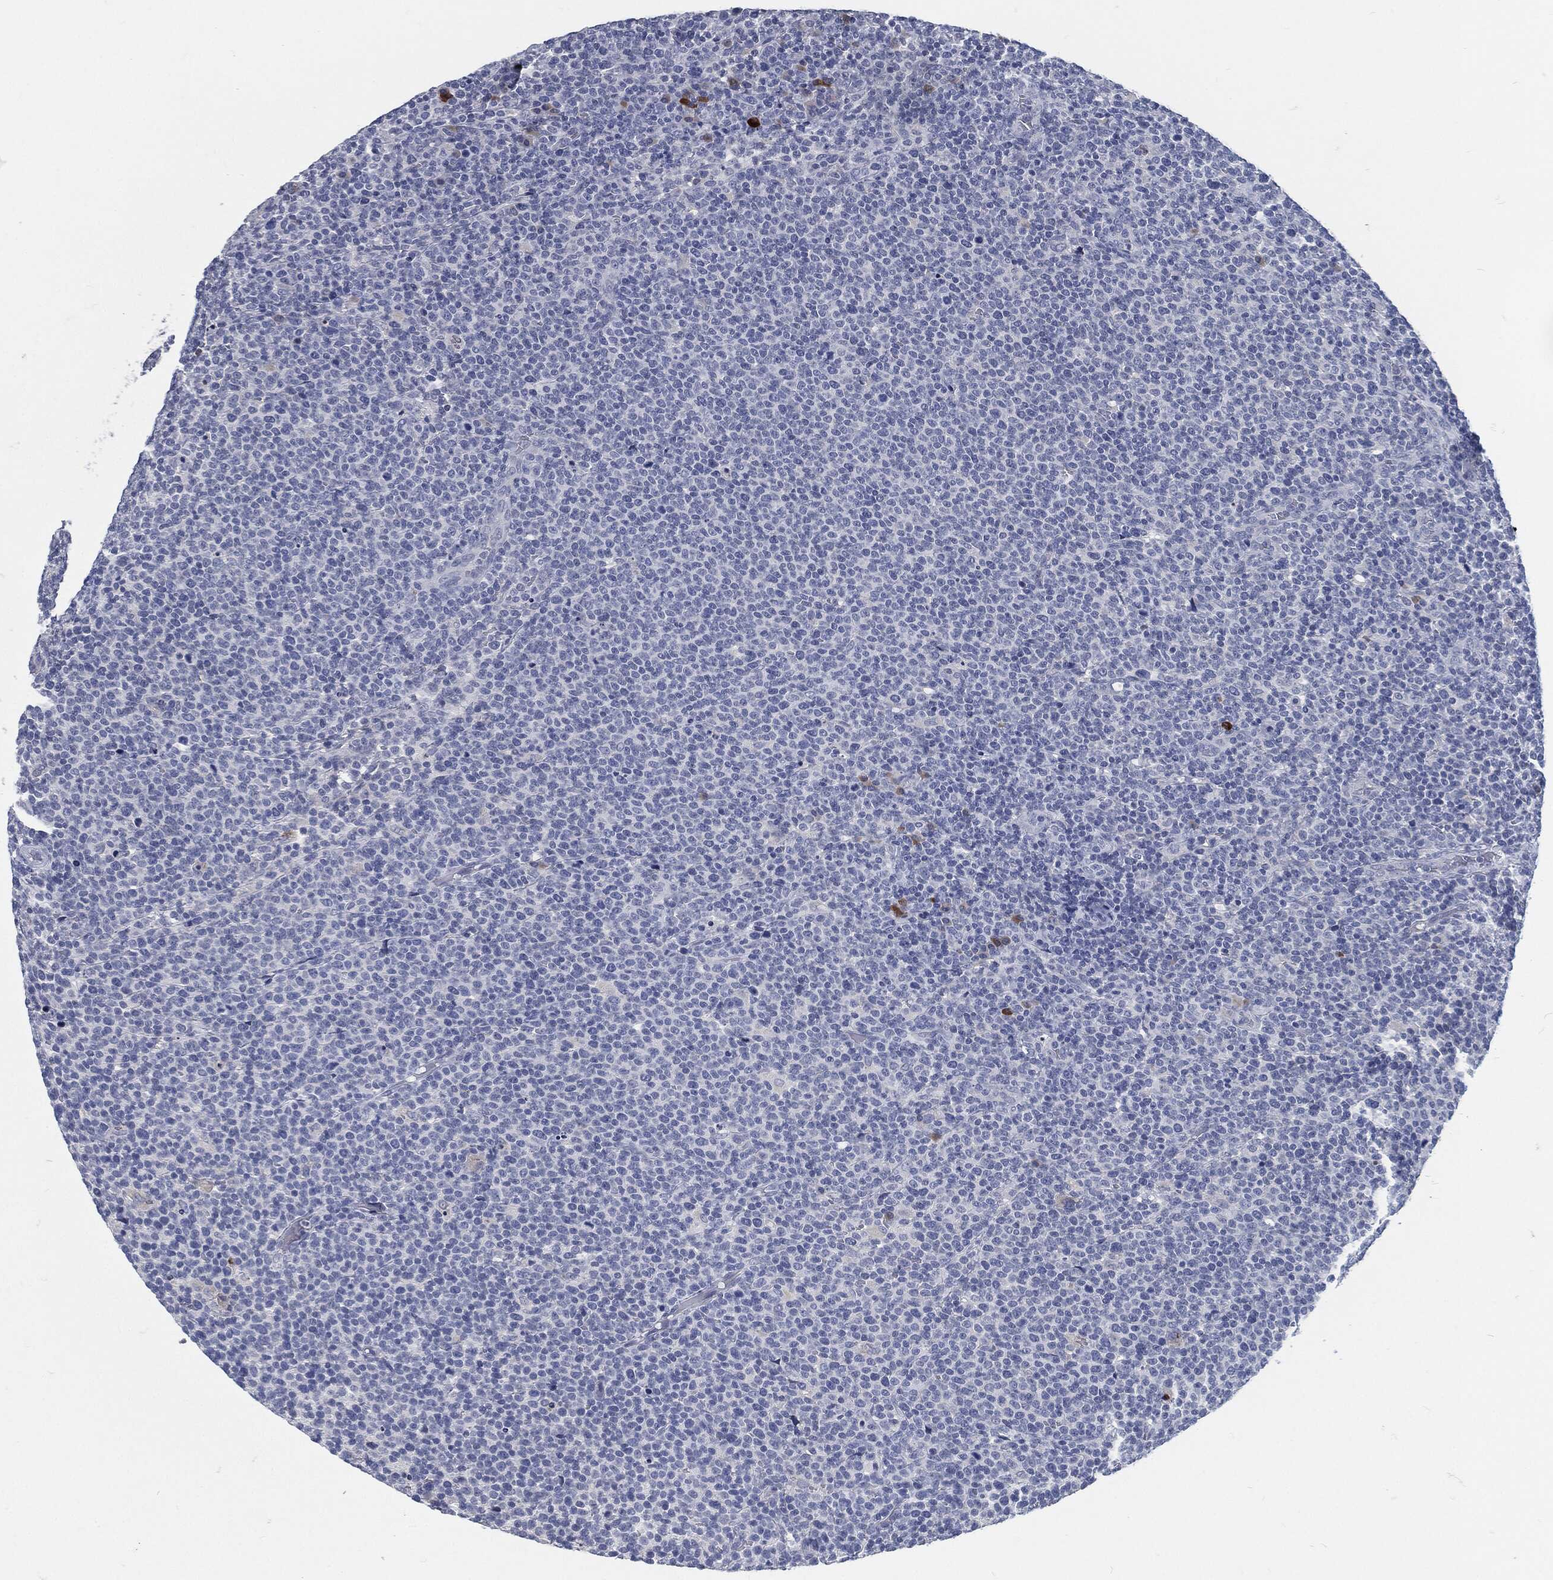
{"staining": {"intensity": "negative", "quantity": "none", "location": "none"}, "tissue": "lymphoma", "cell_type": "Tumor cells", "image_type": "cancer", "snomed": [{"axis": "morphology", "description": "Malignant lymphoma, non-Hodgkin's type, High grade"}, {"axis": "topography", "description": "Lymph node"}], "caption": "Immunohistochemistry (IHC) histopathology image of human malignant lymphoma, non-Hodgkin's type (high-grade) stained for a protein (brown), which reveals no staining in tumor cells.", "gene": "MST1", "patient": {"sex": "male", "age": 61}}